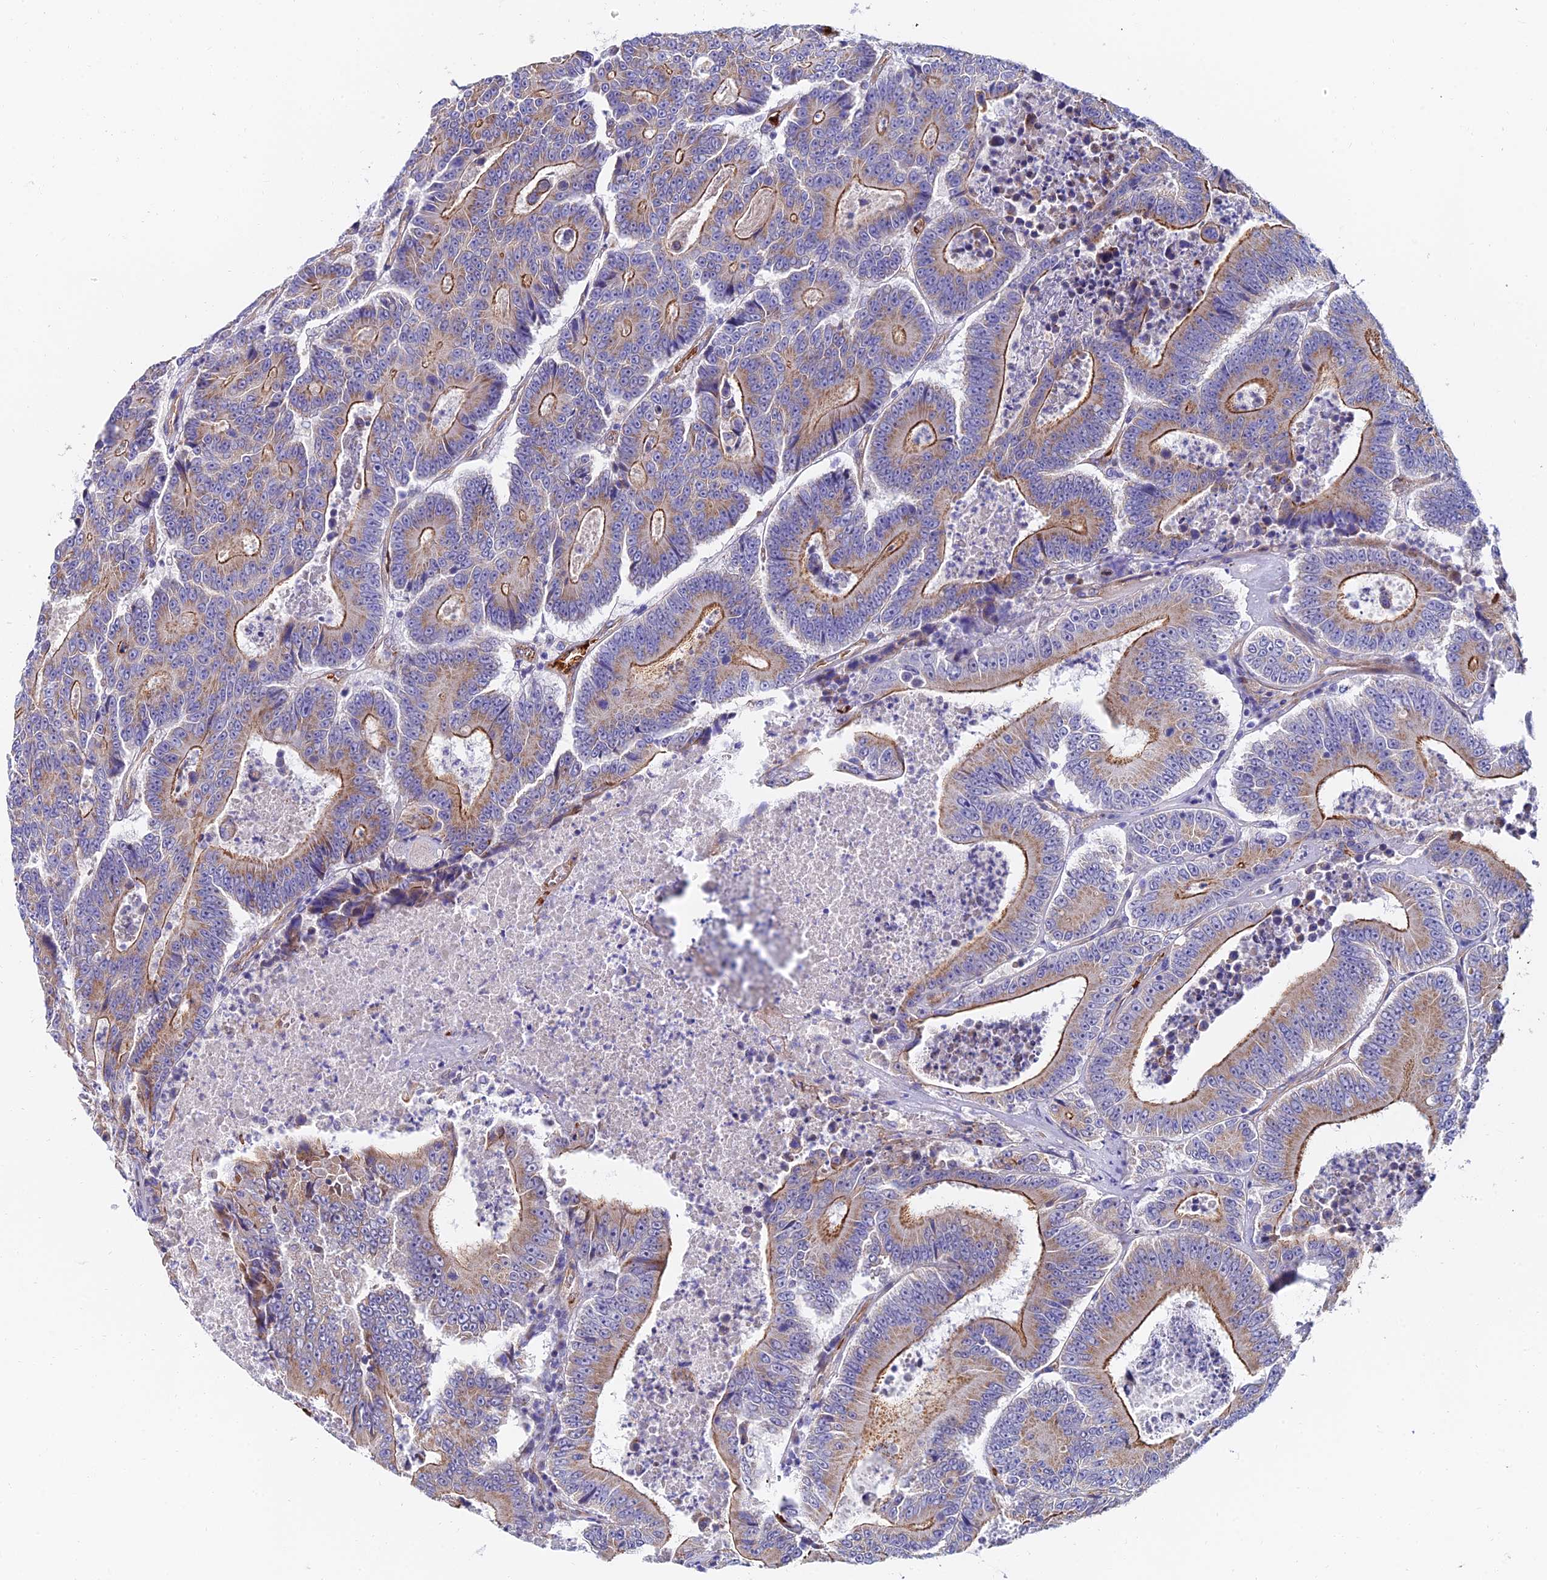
{"staining": {"intensity": "moderate", "quantity": ">75%", "location": "cytoplasmic/membranous"}, "tissue": "colorectal cancer", "cell_type": "Tumor cells", "image_type": "cancer", "snomed": [{"axis": "morphology", "description": "Adenocarcinoma, NOS"}, {"axis": "topography", "description": "Colon"}], "caption": "Colorectal cancer stained for a protein (brown) reveals moderate cytoplasmic/membranous positive expression in about >75% of tumor cells.", "gene": "ADGRF3", "patient": {"sex": "male", "age": 83}}